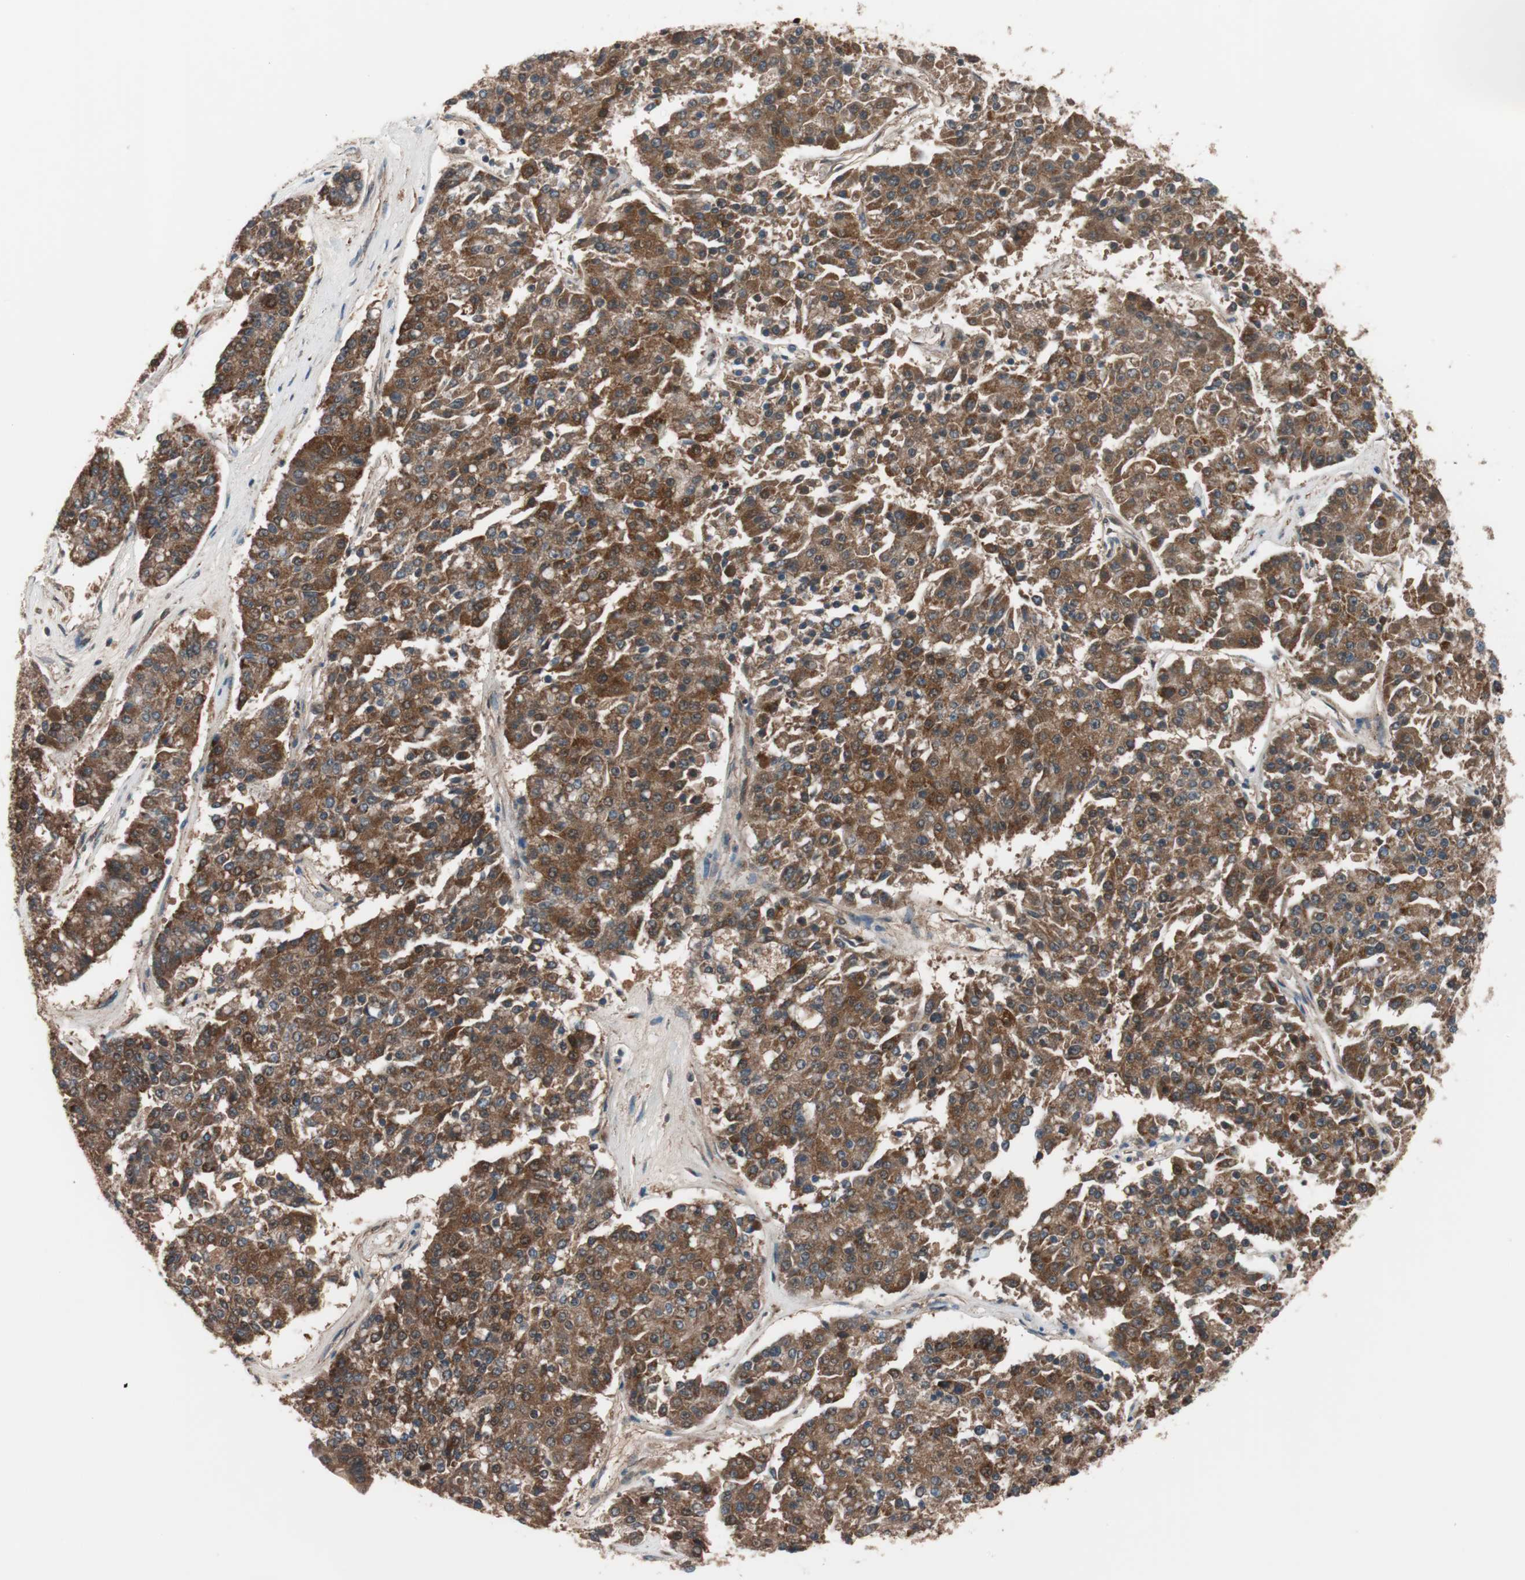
{"staining": {"intensity": "strong", "quantity": ">75%", "location": "cytoplasmic/membranous"}, "tissue": "pancreatic cancer", "cell_type": "Tumor cells", "image_type": "cancer", "snomed": [{"axis": "morphology", "description": "Adenocarcinoma, NOS"}, {"axis": "topography", "description": "Pancreas"}], "caption": "A high-resolution image shows IHC staining of pancreatic cancer (adenocarcinoma), which exhibits strong cytoplasmic/membranous positivity in approximately >75% of tumor cells.", "gene": "PITRM1", "patient": {"sex": "male", "age": 50}}